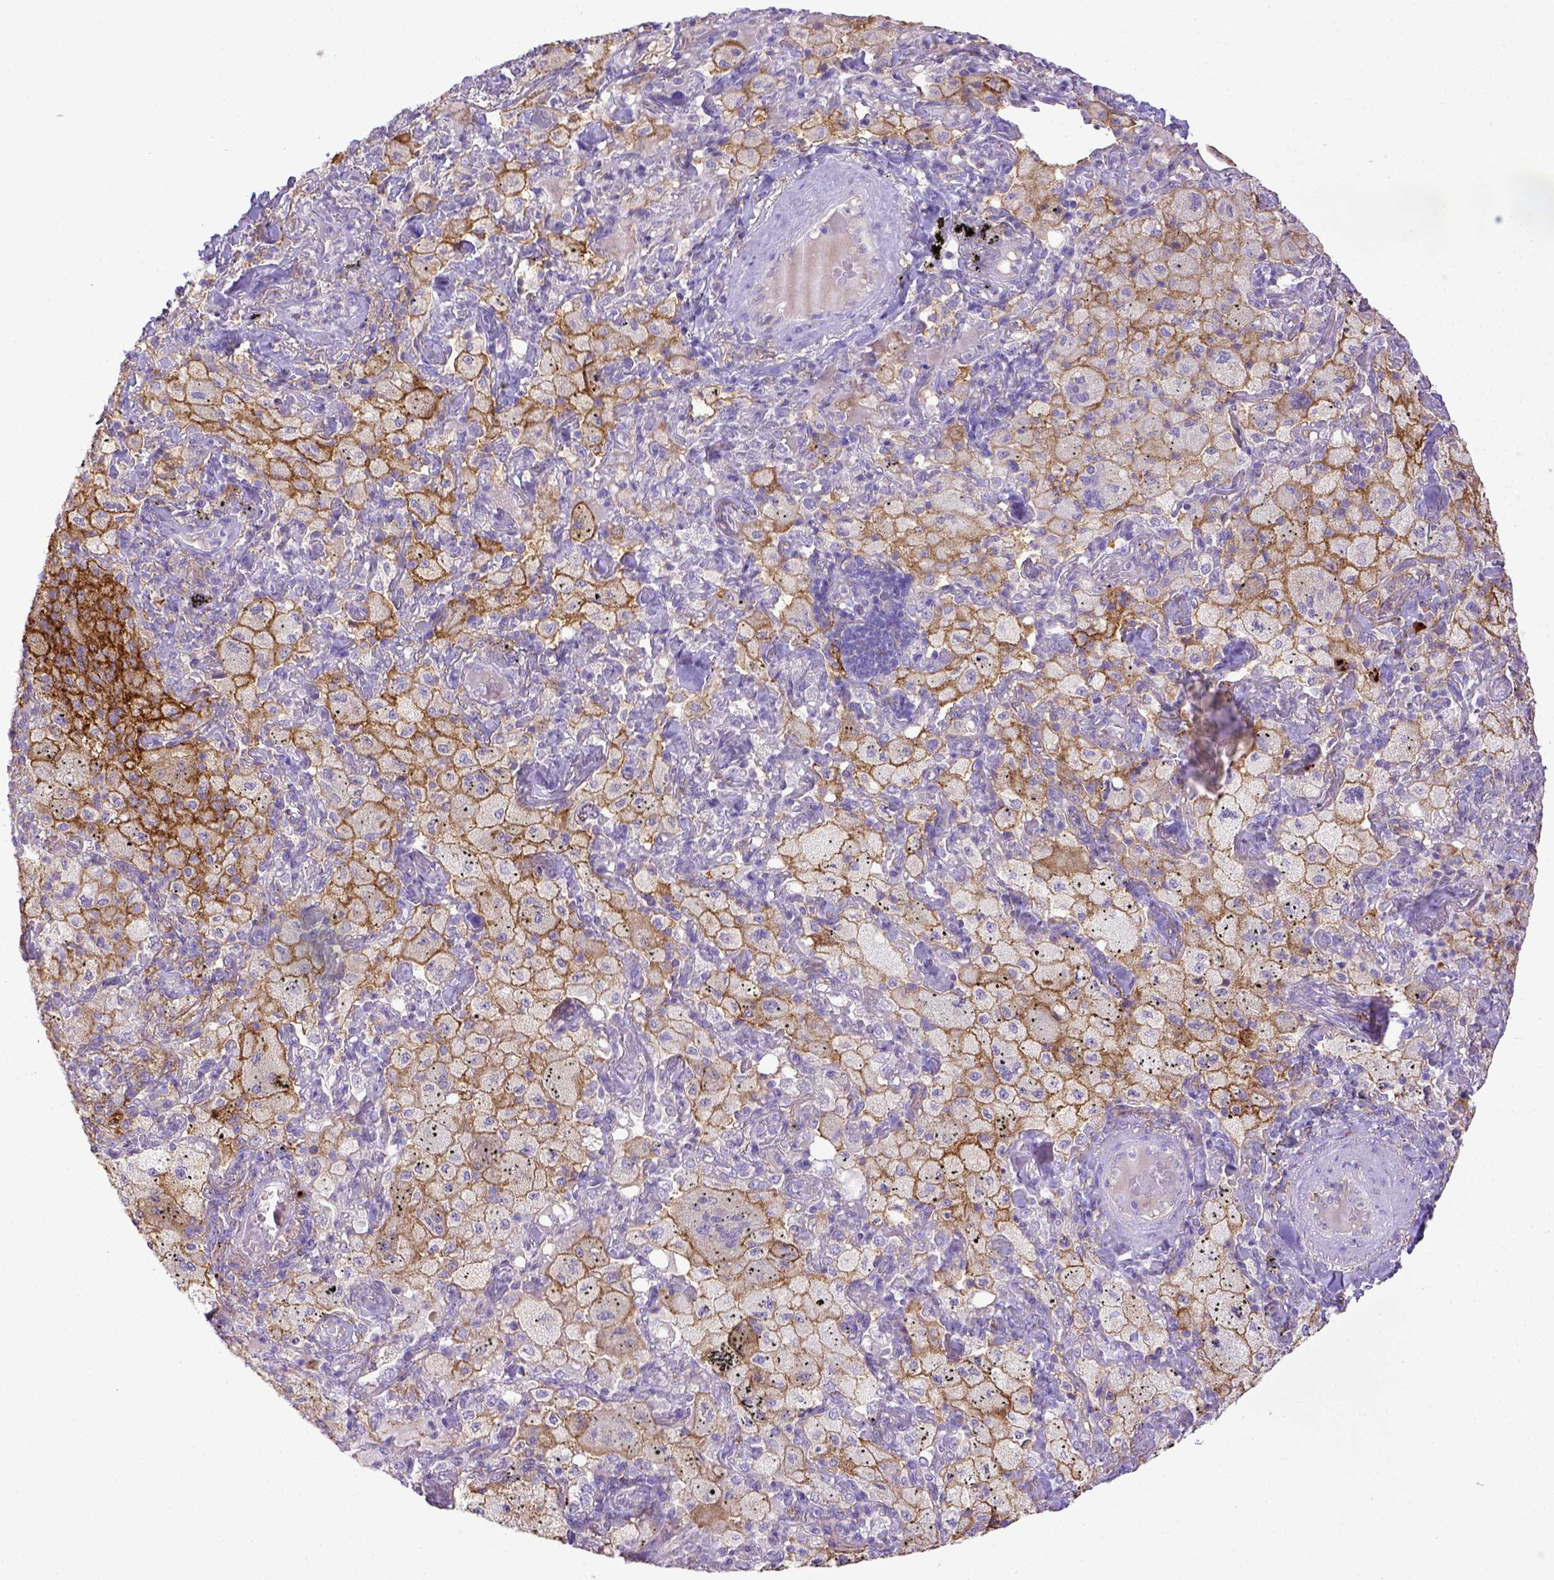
{"staining": {"intensity": "negative", "quantity": "none", "location": "none"}, "tissue": "lung cancer", "cell_type": "Tumor cells", "image_type": "cancer", "snomed": [{"axis": "morphology", "description": "Adenocarcinoma, NOS"}, {"axis": "topography", "description": "Lung"}], "caption": "DAB (3,3'-diaminobenzidine) immunohistochemical staining of human lung cancer (adenocarcinoma) demonstrates no significant staining in tumor cells.", "gene": "CD40", "patient": {"sex": "female", "age": 73}}